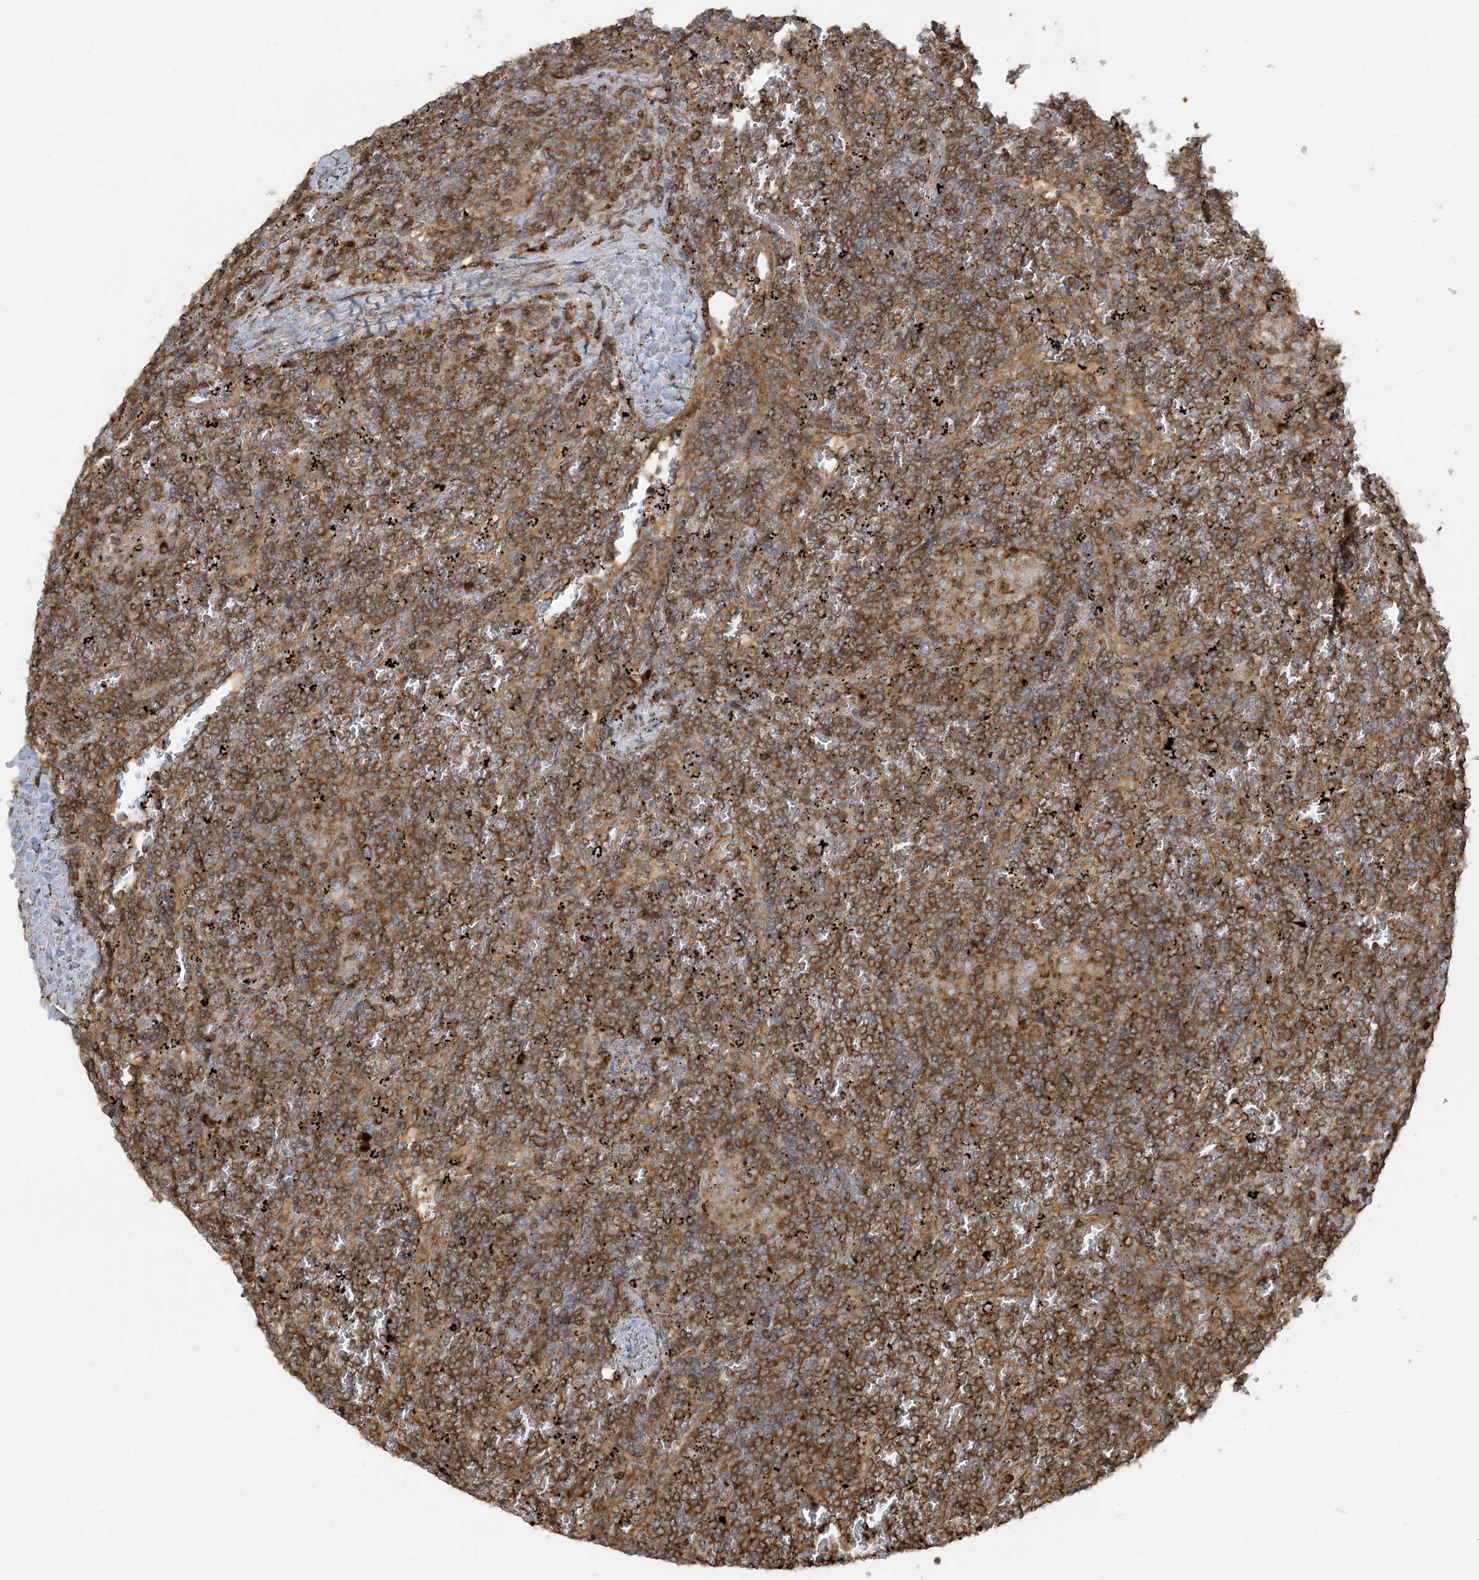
{"staining": {"intensity": "moderate", "quantity": ">75%", "location": "cytoplasmic/membranous"}, "tissue": "lymphoma", "cell_type": "Tumor cells", "image_type": "cancer", "snomed": [{"axis": "morphology", "description": "Malignant lymphoma, non-Hodgkin's type, Low grade"}, {"axis": "topography", "description": "Spleen"}], "caption": "Protein staining by immunohistochemistry (IHC) shows moderate cytoplasmic/membranous expression in about >75% of tumor cells in lymphoma.", "gene": "SRP72", "patient": {"sex": "female", "age": 19}}